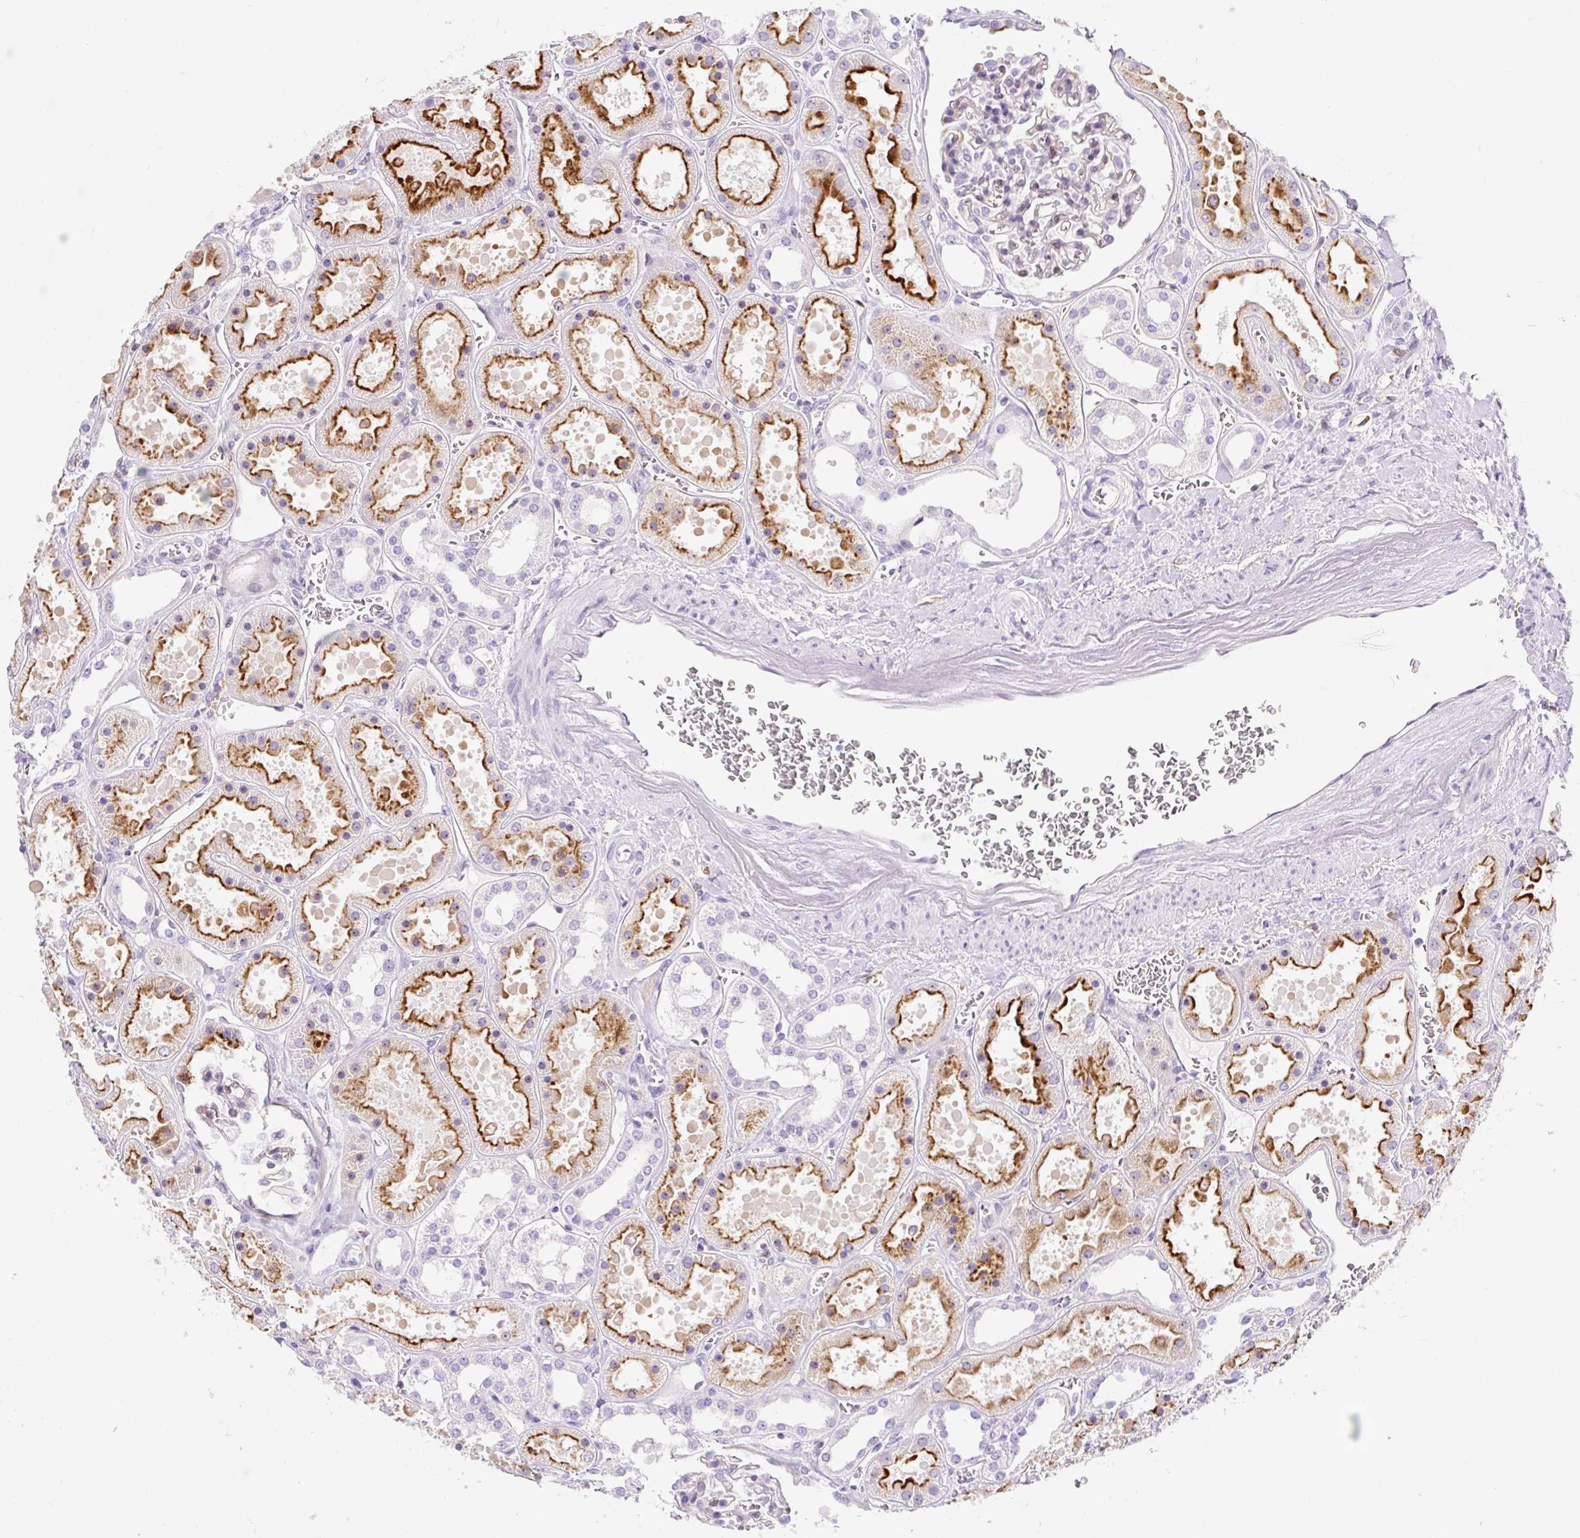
{"staining": {"intensity": "weak", "quantity": "<25%", "location": "cytoplasmic/membranous"}, "tissue": "kidney", "cell_type": "Cells in glomeruli", "image_type": "normal", "snomed": [{"axis": "morphology", "description": "Normal tissue, NOS"}, {"axis": "topography", "description": "Kidney"}], "caption": "This is an immunohistochemistry micrograph of benign kidney. There is no positivity in cells in glomeruli.", "gene": "ASB4", "patient": {"sex": "female", "age": 41}}